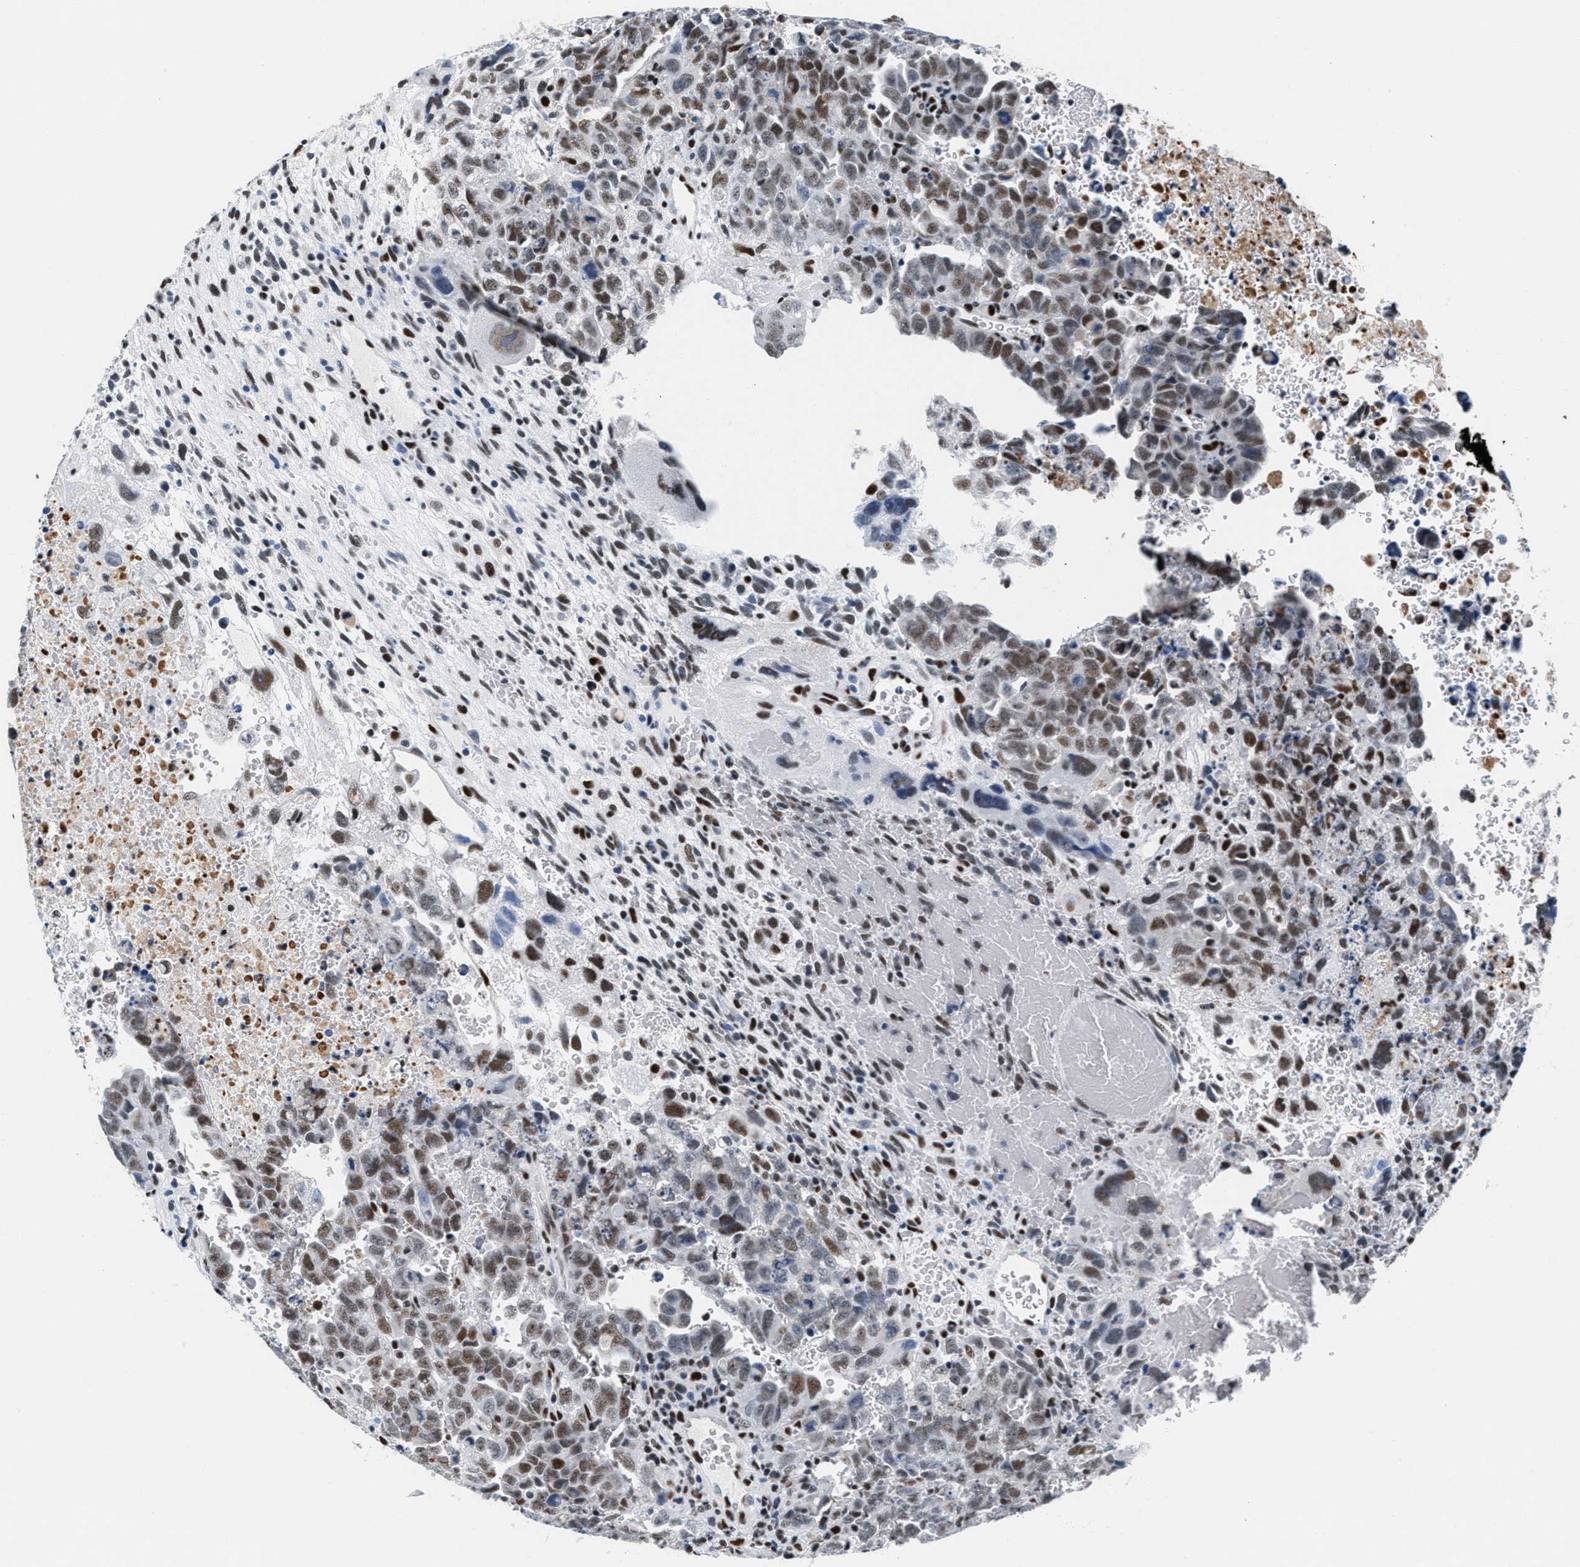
{"staining": {"intensity": "moderate", "quantity": ">75%", "location": "nuclear"}, "tissue": "testis cancer", "cell_type": "Tumor cells", "image_type": "cancer", "snomed": [{"axis": "morphology", "description": "Carcinoma, Embryonal, NOS"}, {"axis": "topography", "description": "Testis"}], "caption": "Immunohistochemistry (IHC) of human testis embryonal carcinoma displays medium levels of moderate nuclear positivity in about >75% of tumor cells. Using DAB (brown) and hematoxylin (blue) stains, captured at high magnification using brightfield microscopy.", "gene": "RAD50", "patient": {"sex": "male", "age": 28}}